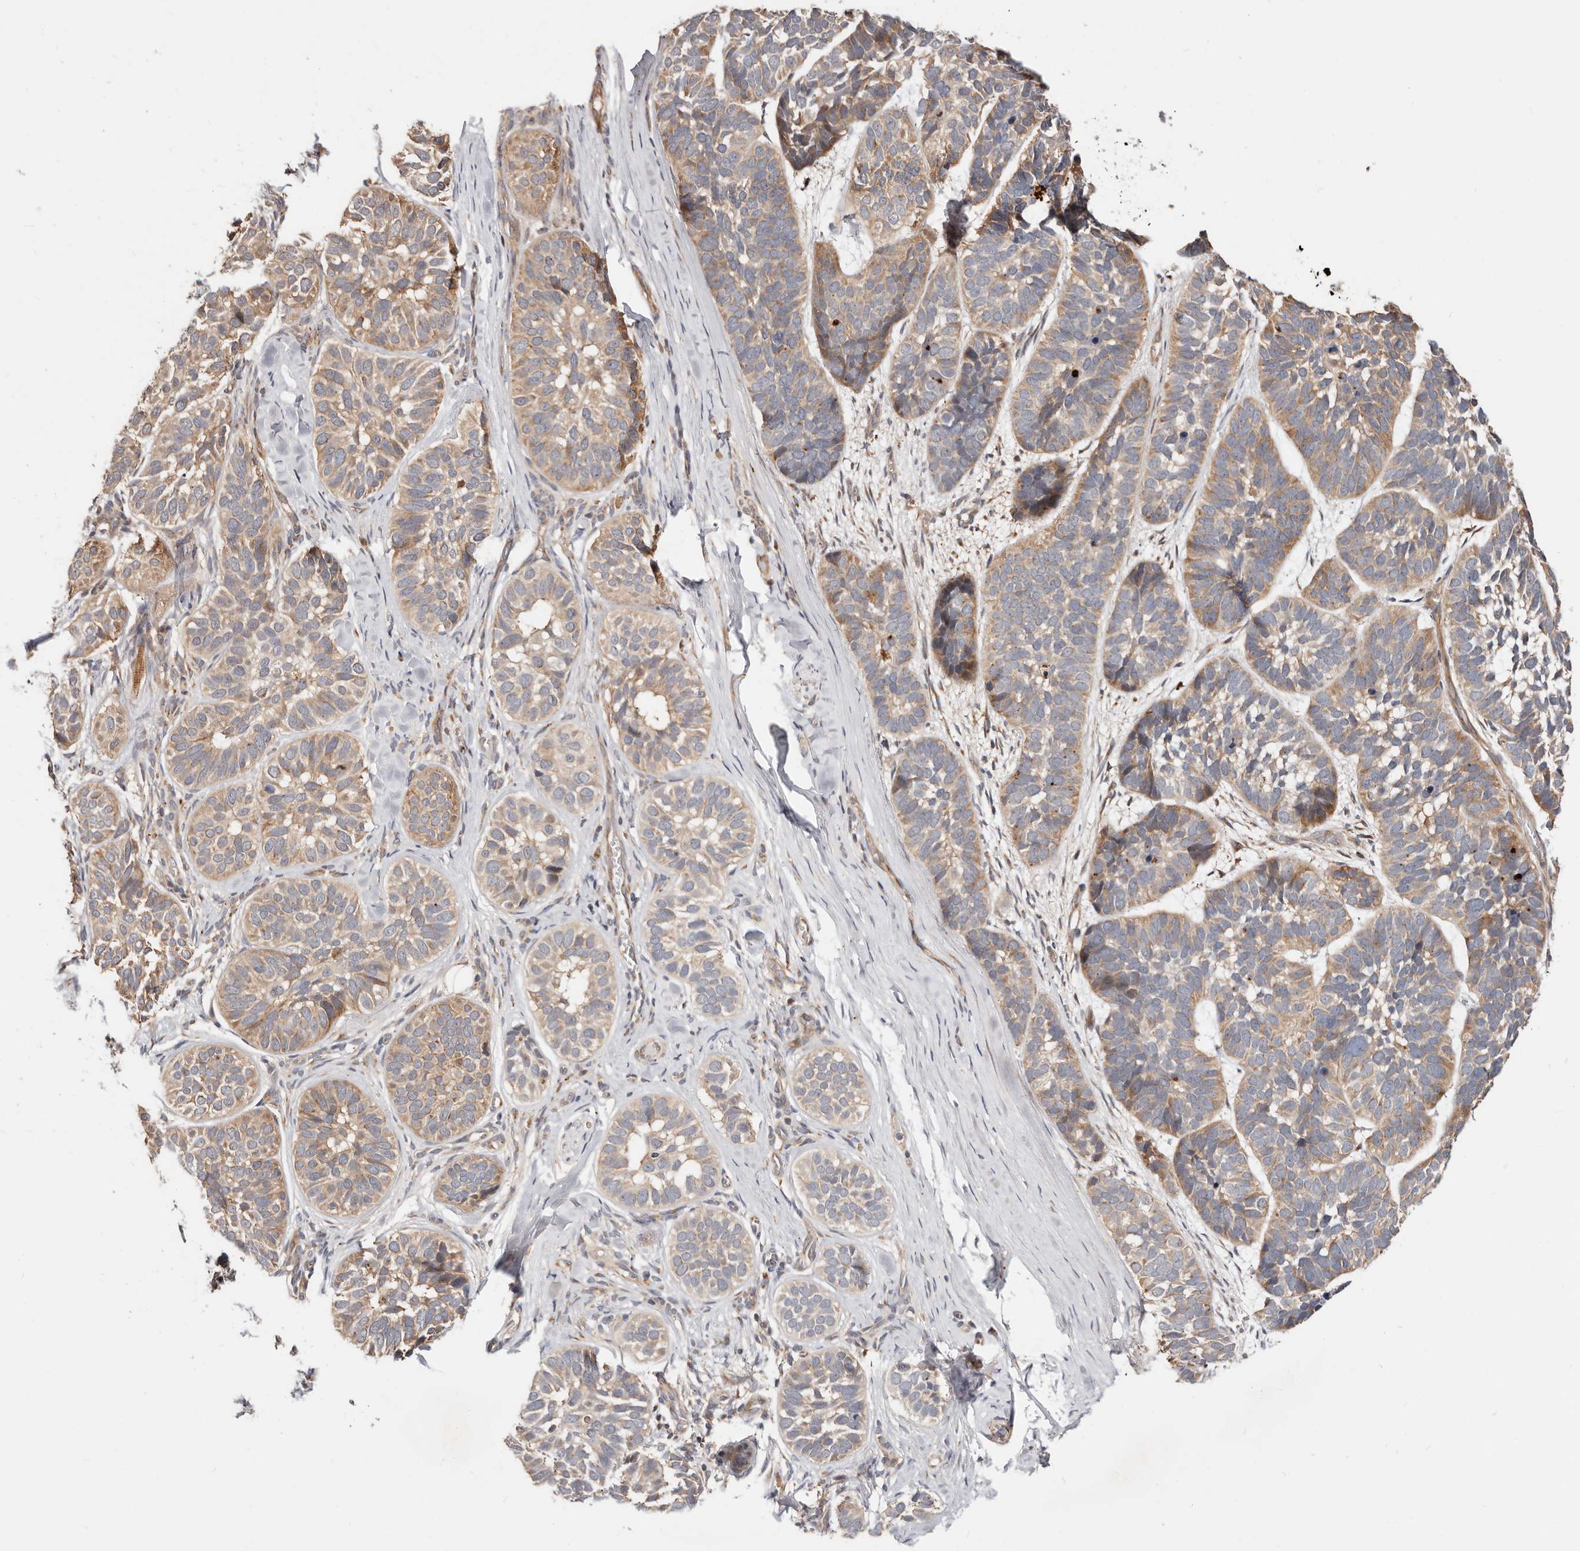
{"staining": {"intensity": "moderate", "quantity": ">75%", "location": "cytoplasmic/membranous"}, "tissue": "skin cancer", "cell_type": "Tumor cells", "image_type": "cancer", "snomed": [{"axis": "morphology", "description": "Basal cell carcinoma"}, {"axis": "topography", "description": "Skin"}], "caption": "Protein expression analysis of basal cell carcinoma (skin) displays moderate cytoplasmic/membranous positivity in about >75% of tumor cells.", "gene": "USP33", "patient": {"sex": "male", "age": 62}}